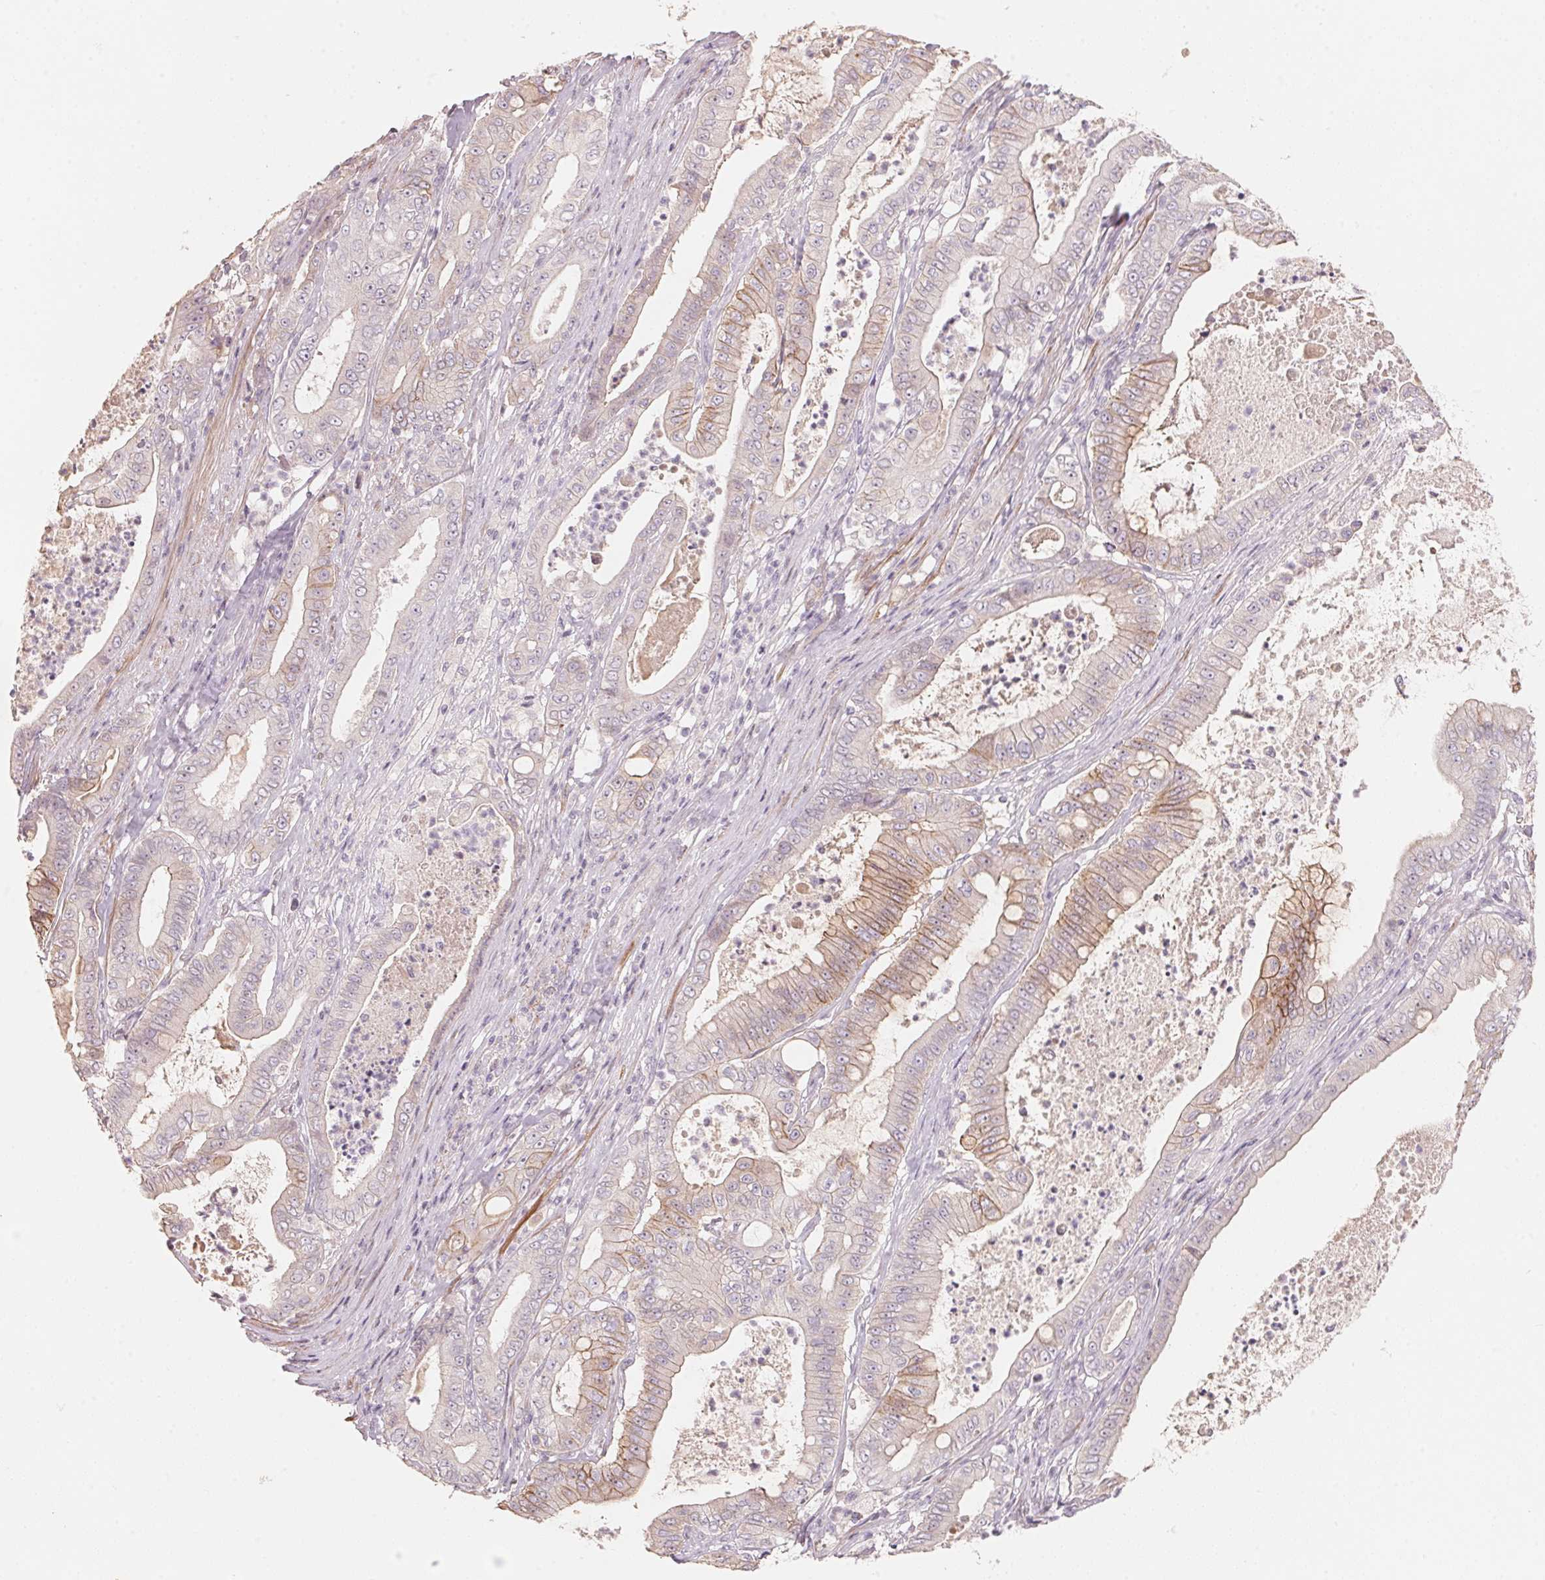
{"staining": {"intensity": "moderate", "quantity": "<25%", "location": "cytoplasmic/membranous"}, "tissue": "pancreatic cancer", "cell_type": "Tumor cells", "image_type": "cancer", "snomed": [{"axis": "morphology", "description": "Adenocarcinoma, NOS"}, {"axis": "topography", "description": "Pancreas"}], "caption": "Human pancreatic cancer (adenocarcinoma) stained with a protein marker exhibits moderate staining in tumor cells.", "gene": "TP53AIP1", "patient": {"sex": "male", "age": 71}}